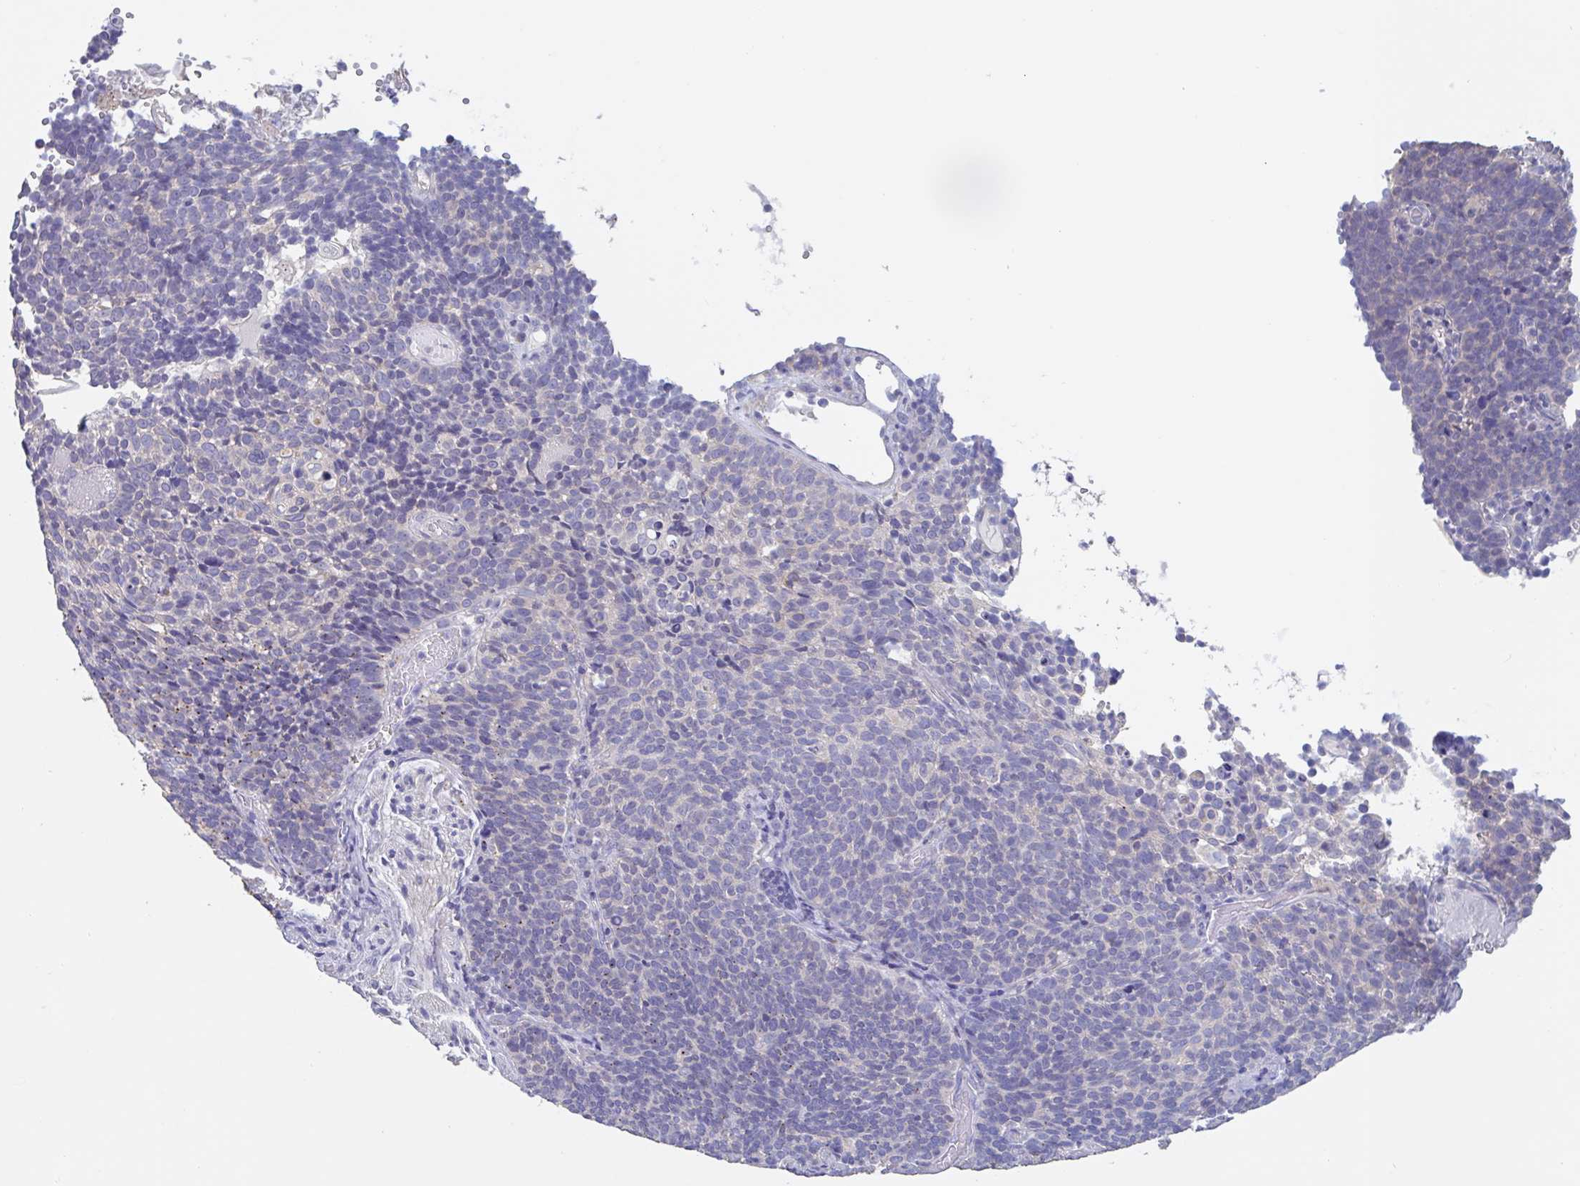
{"staining": {"intensity": "negative", "quantity": "none", "location": "none"}, "tissue": "cervical cancer", "cell_type": "Tumor cells", "image_type": "cancer", "snomed": [{"axis": "morphology", "description": "Normal tissue, NOS"}, {"axis": "morphology", "description": "Squamous cell carcinoma, NOS"}, {"axis": "topography", "description": "Cervix"}], "caption": "Immunohistochemistry photomicrograph of human cervical cancer (squamous cell carcinoma) stained for a protein (brown), which demonstrates no expression in tumor cells.", "gene": "CHMP5", "patient": {"sex": "female", "age": 39}}